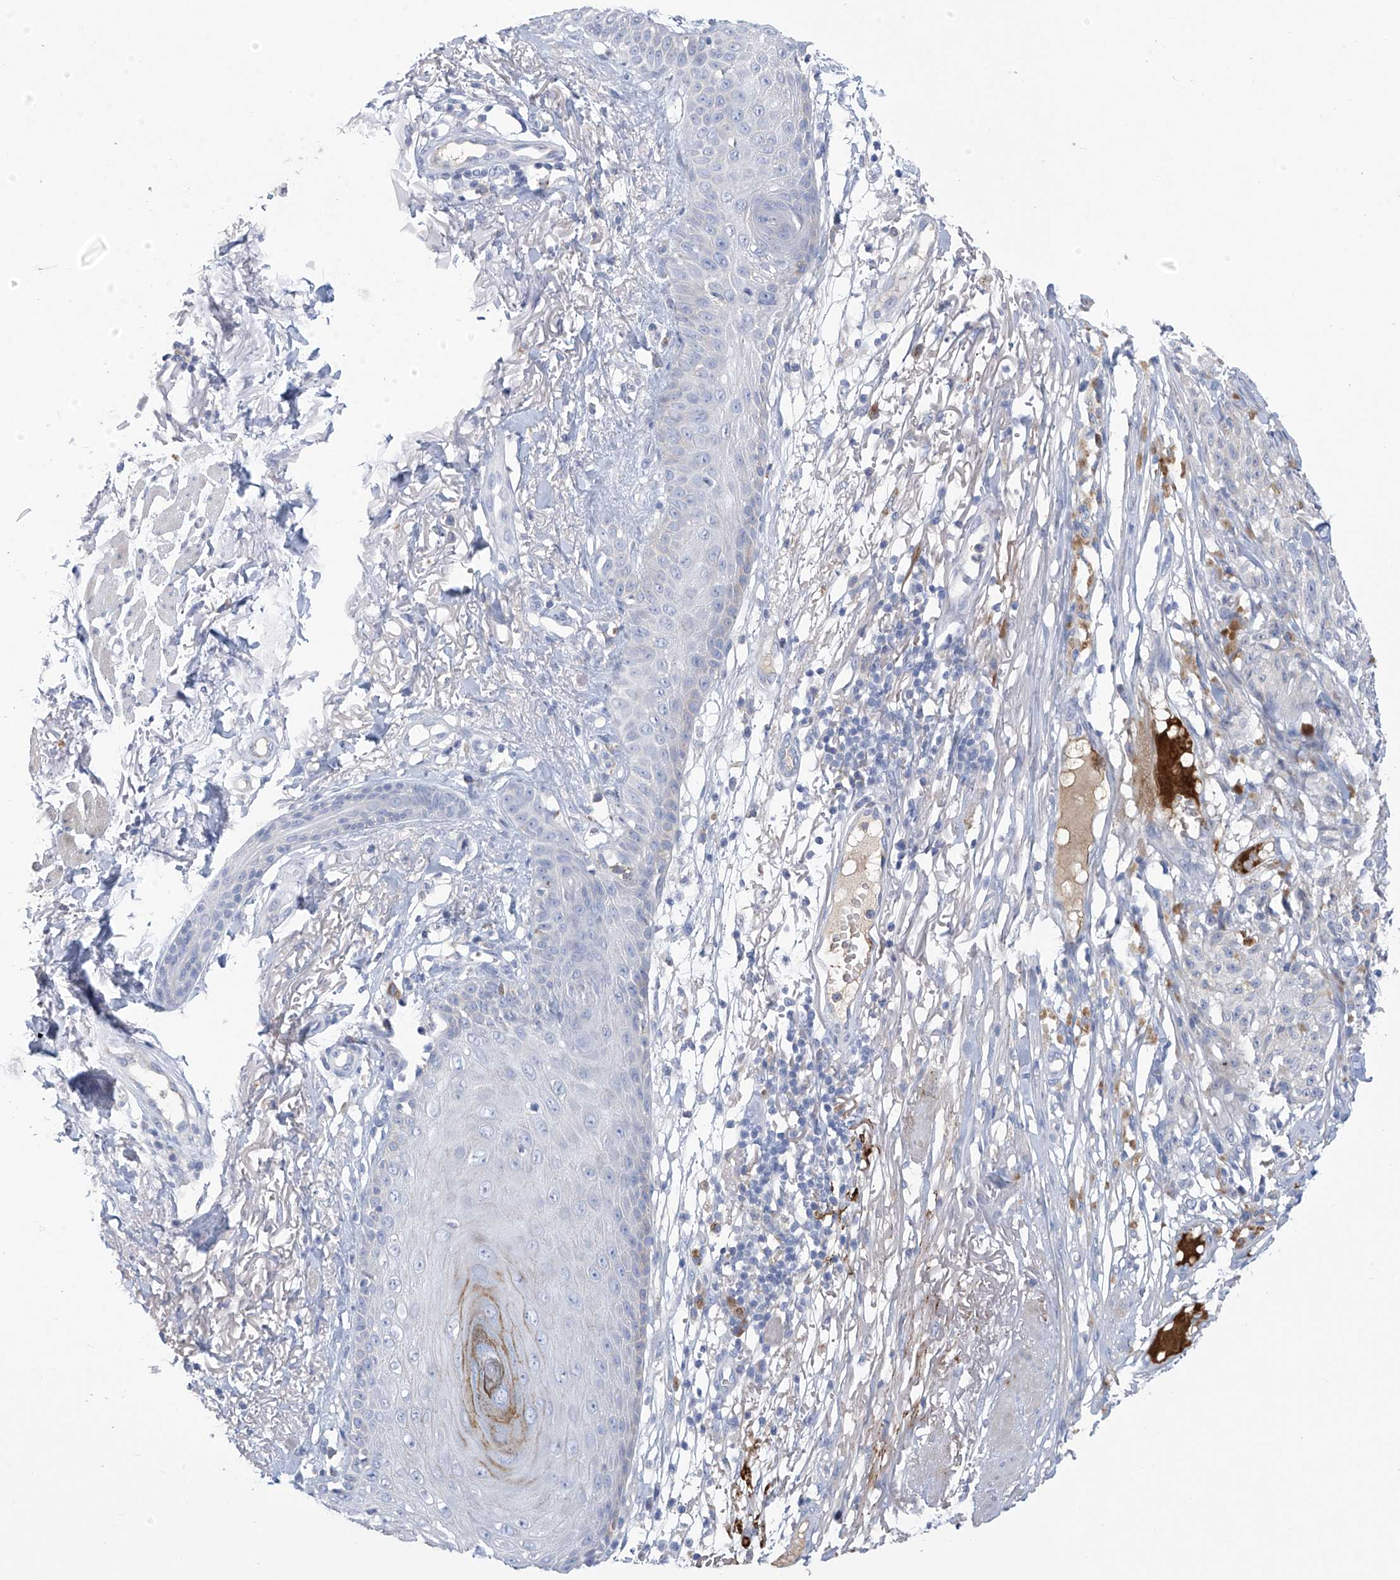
{"staining": {"intensity": "negative", "quantity": "none", "location": "none"}, "tissue": "melanoma", "cell_type": "Tumor cells", "image_type": "cancer", "snomed": [{"axis": "morphology", "description": "Malignant melanoma, NOS"}, {"axis": "topography", "description": "Skin"}], "caption": "This is an immunohistochemistry photomicrograph of melanoma. There is no positivity in tumor cells.", "gene": "SLCO4A1", "patient": {"sex": "female", "age": 82}}